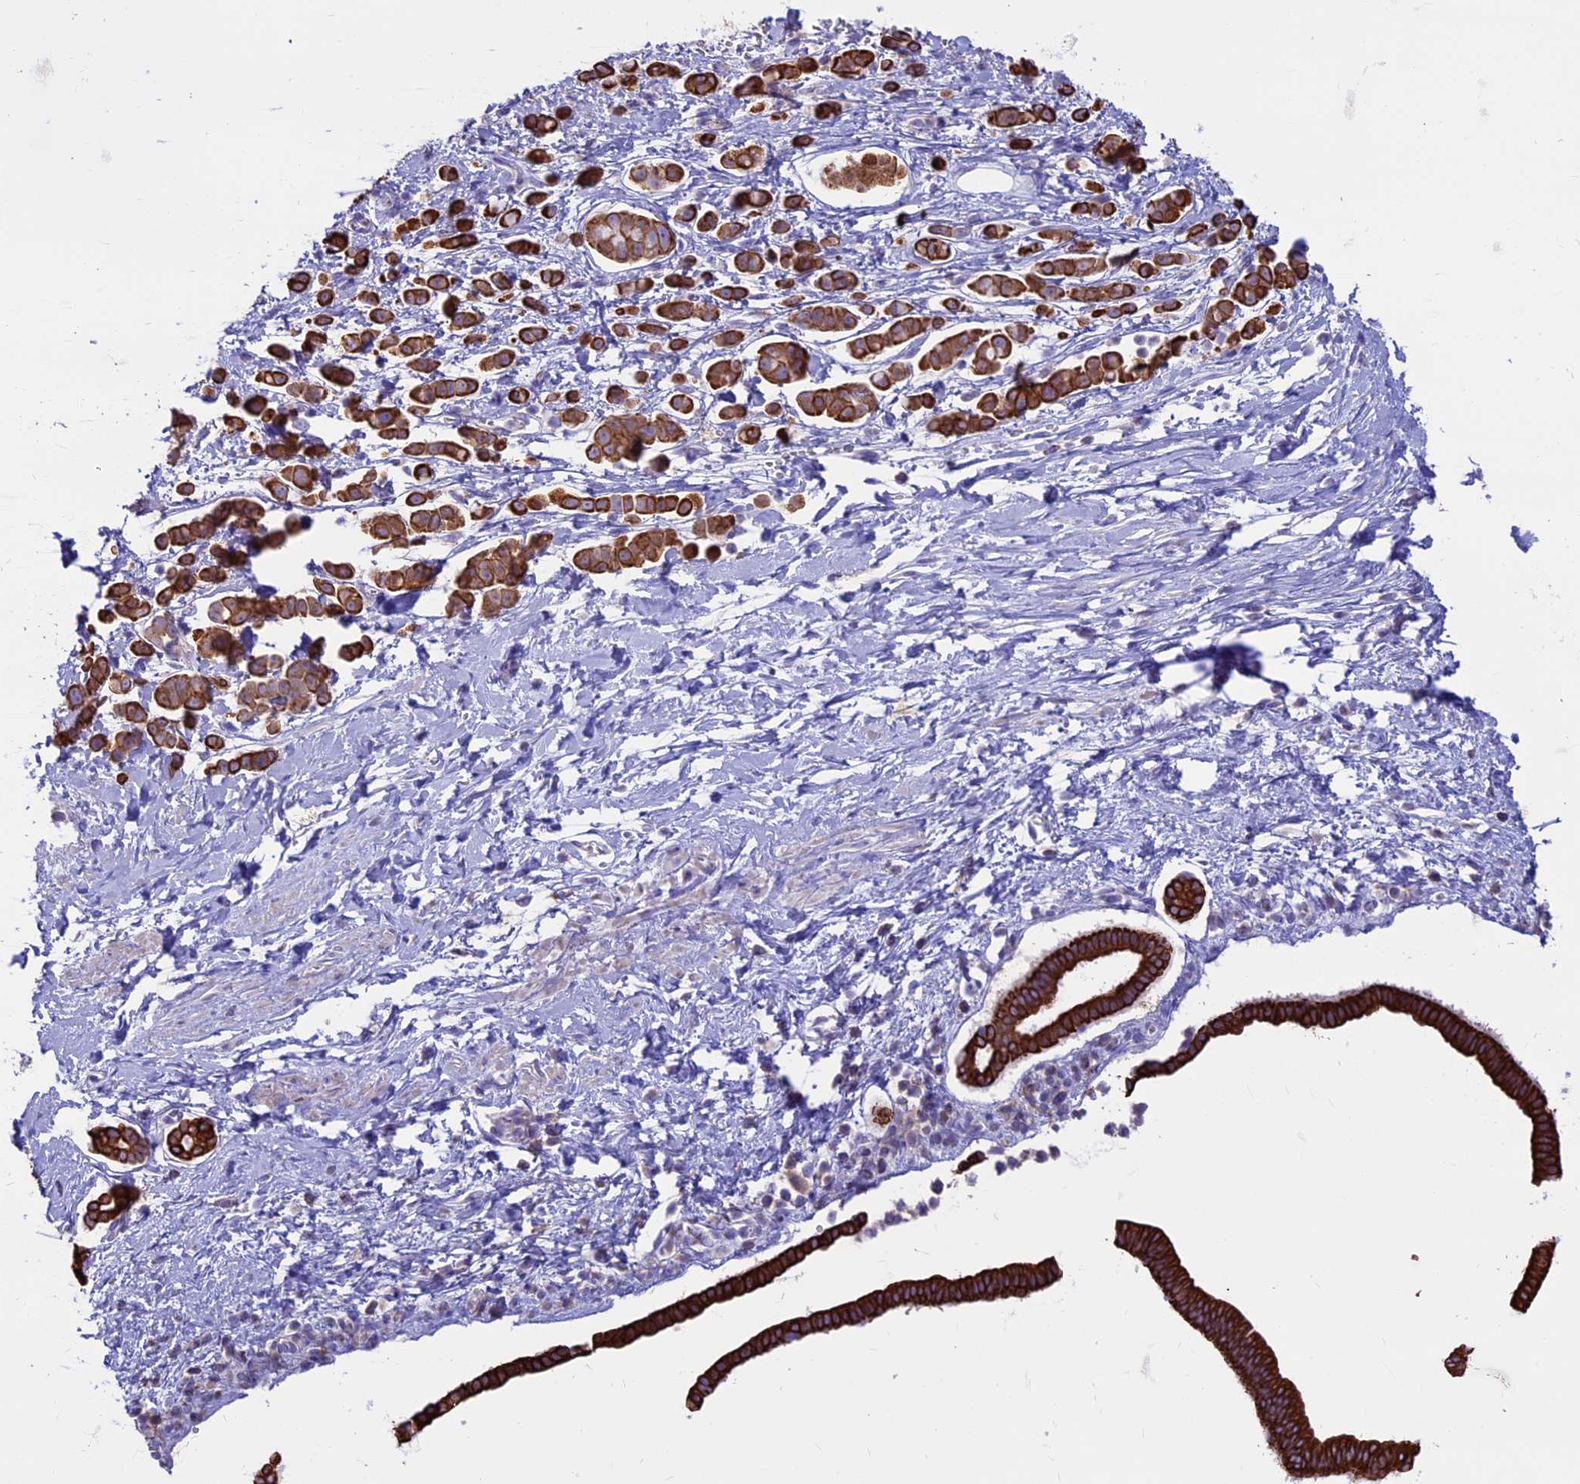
{"staining": {"intensity": "strong", "quantity": ">75%", "location": "cytoplasmic/membranous"}, "tissue": "pancreatic cancer", "cell_type": "Tumor cells", "image_type": "cancer", "snomed": [{"axis": "morphology", "description": "Normal tissue, NOS"}, {"axis": "morphology", "description": "Adenocarcinoma, NOS"}, {"axis": "topography", "description": "Pancreas"}], "caption": "Pancreatic cancer (adenocarcinoma) tissue reveals strong cytoplasmic/membranous staining in about >75% of tumor cells", "gene": "CDAN1", "patient": {"sex": "female", "age": 64}}